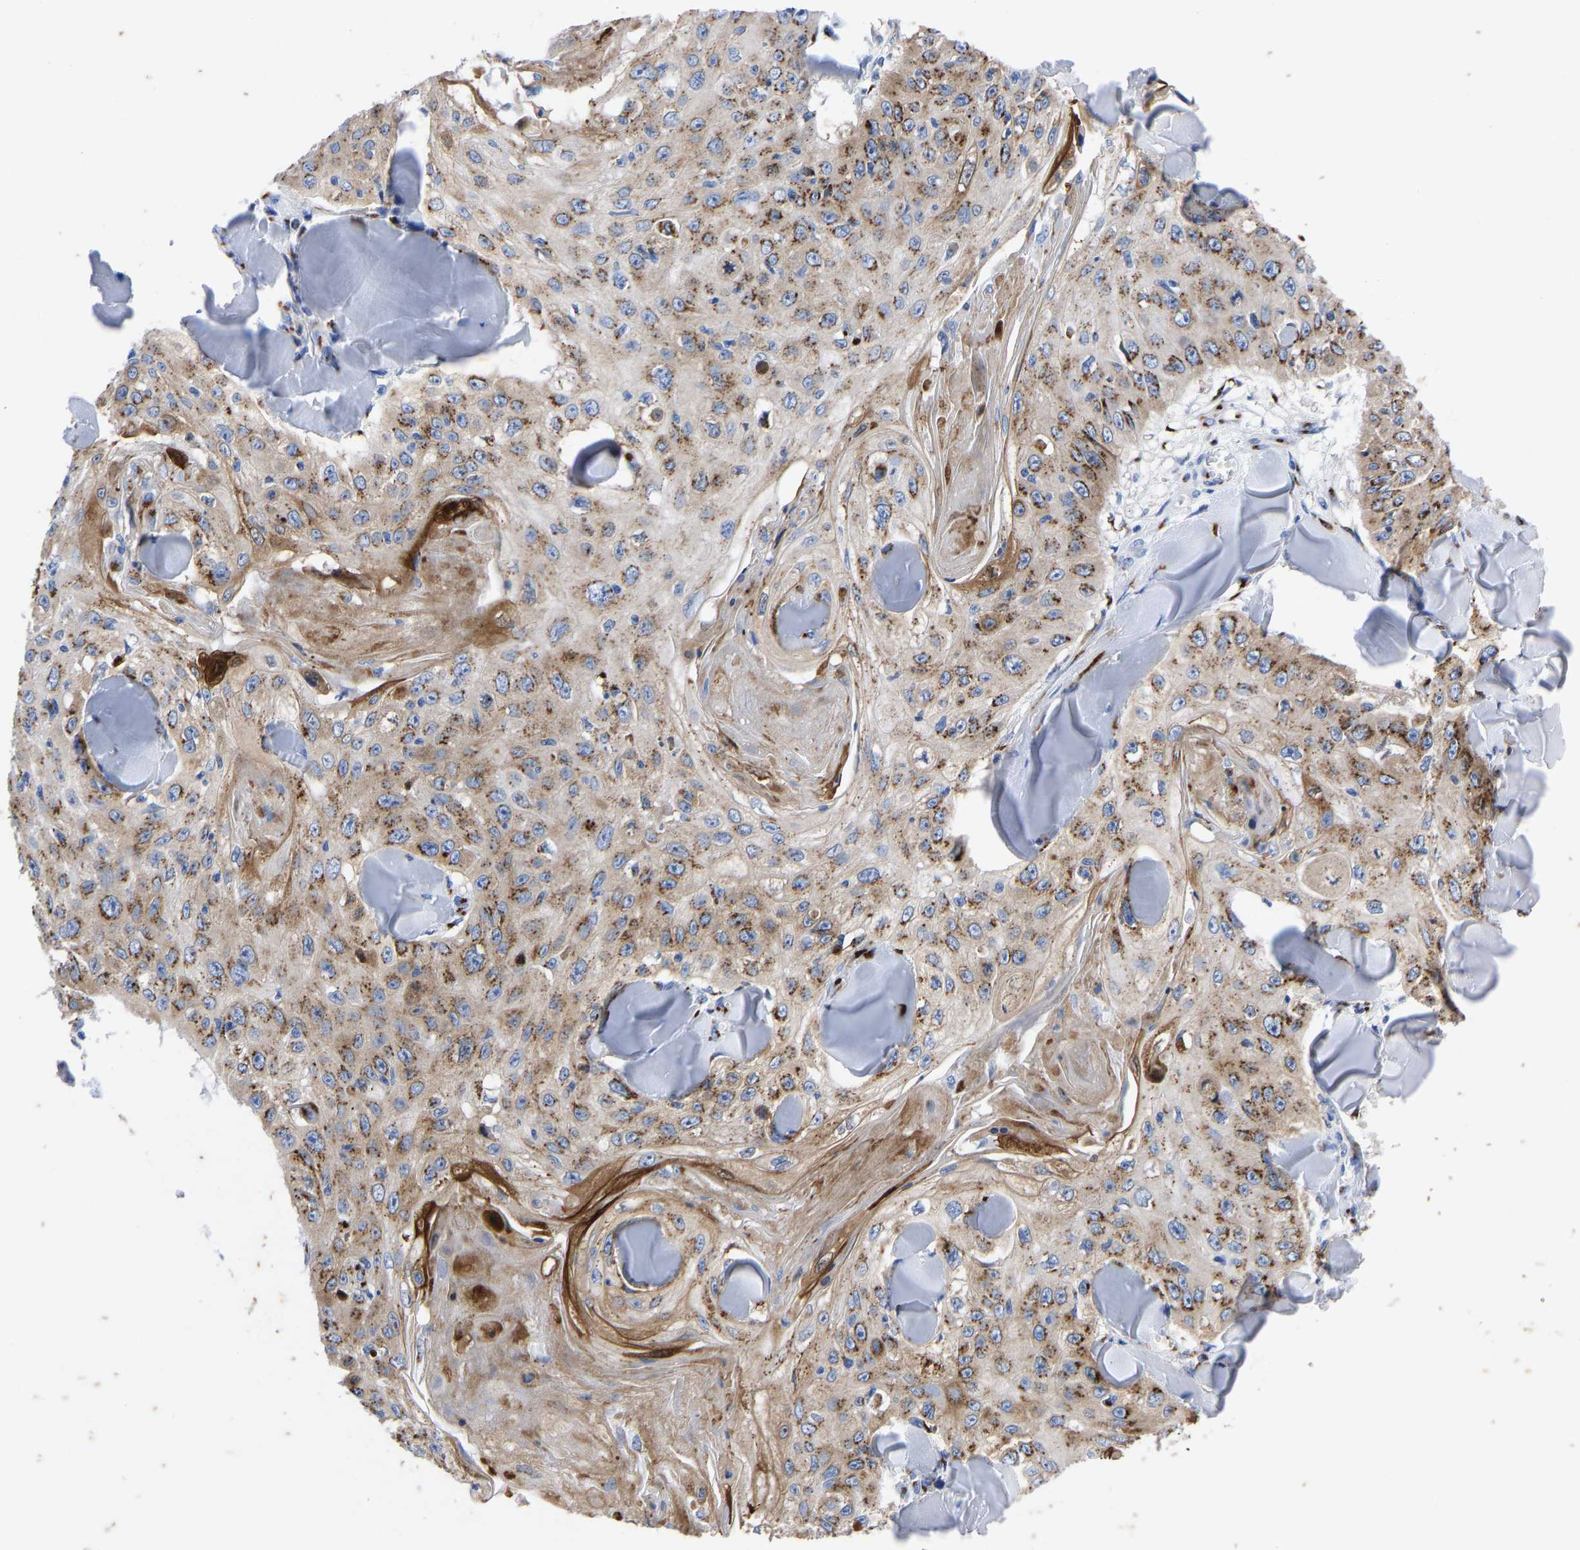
{"staining": {"intensity": "moderate", "quantity": ">75%", "location": "cytoplasmic/membranous"}, "tissue": "skin cancer", "cell_type": "Tumor cells", "image_type": "cancer", "snomed": [{"axis": "morphology", "description": "Squamous cell carcinoma, NOS"}, {"axis": "topography", "description": "Skin"}], "caption": "Immunohistochemistry image of neoplastic tissue: human skin cancer stained using immunohistochemistry (IHC) exhibits medium levels of moderate protein expression localized specifically in the cytoplasmic/membranous of tumor cells, appearing as a cytoplasmic/membranous brown color.", "gene": "TMEM87A", "patient": {"sex": "male", "age": 86}}